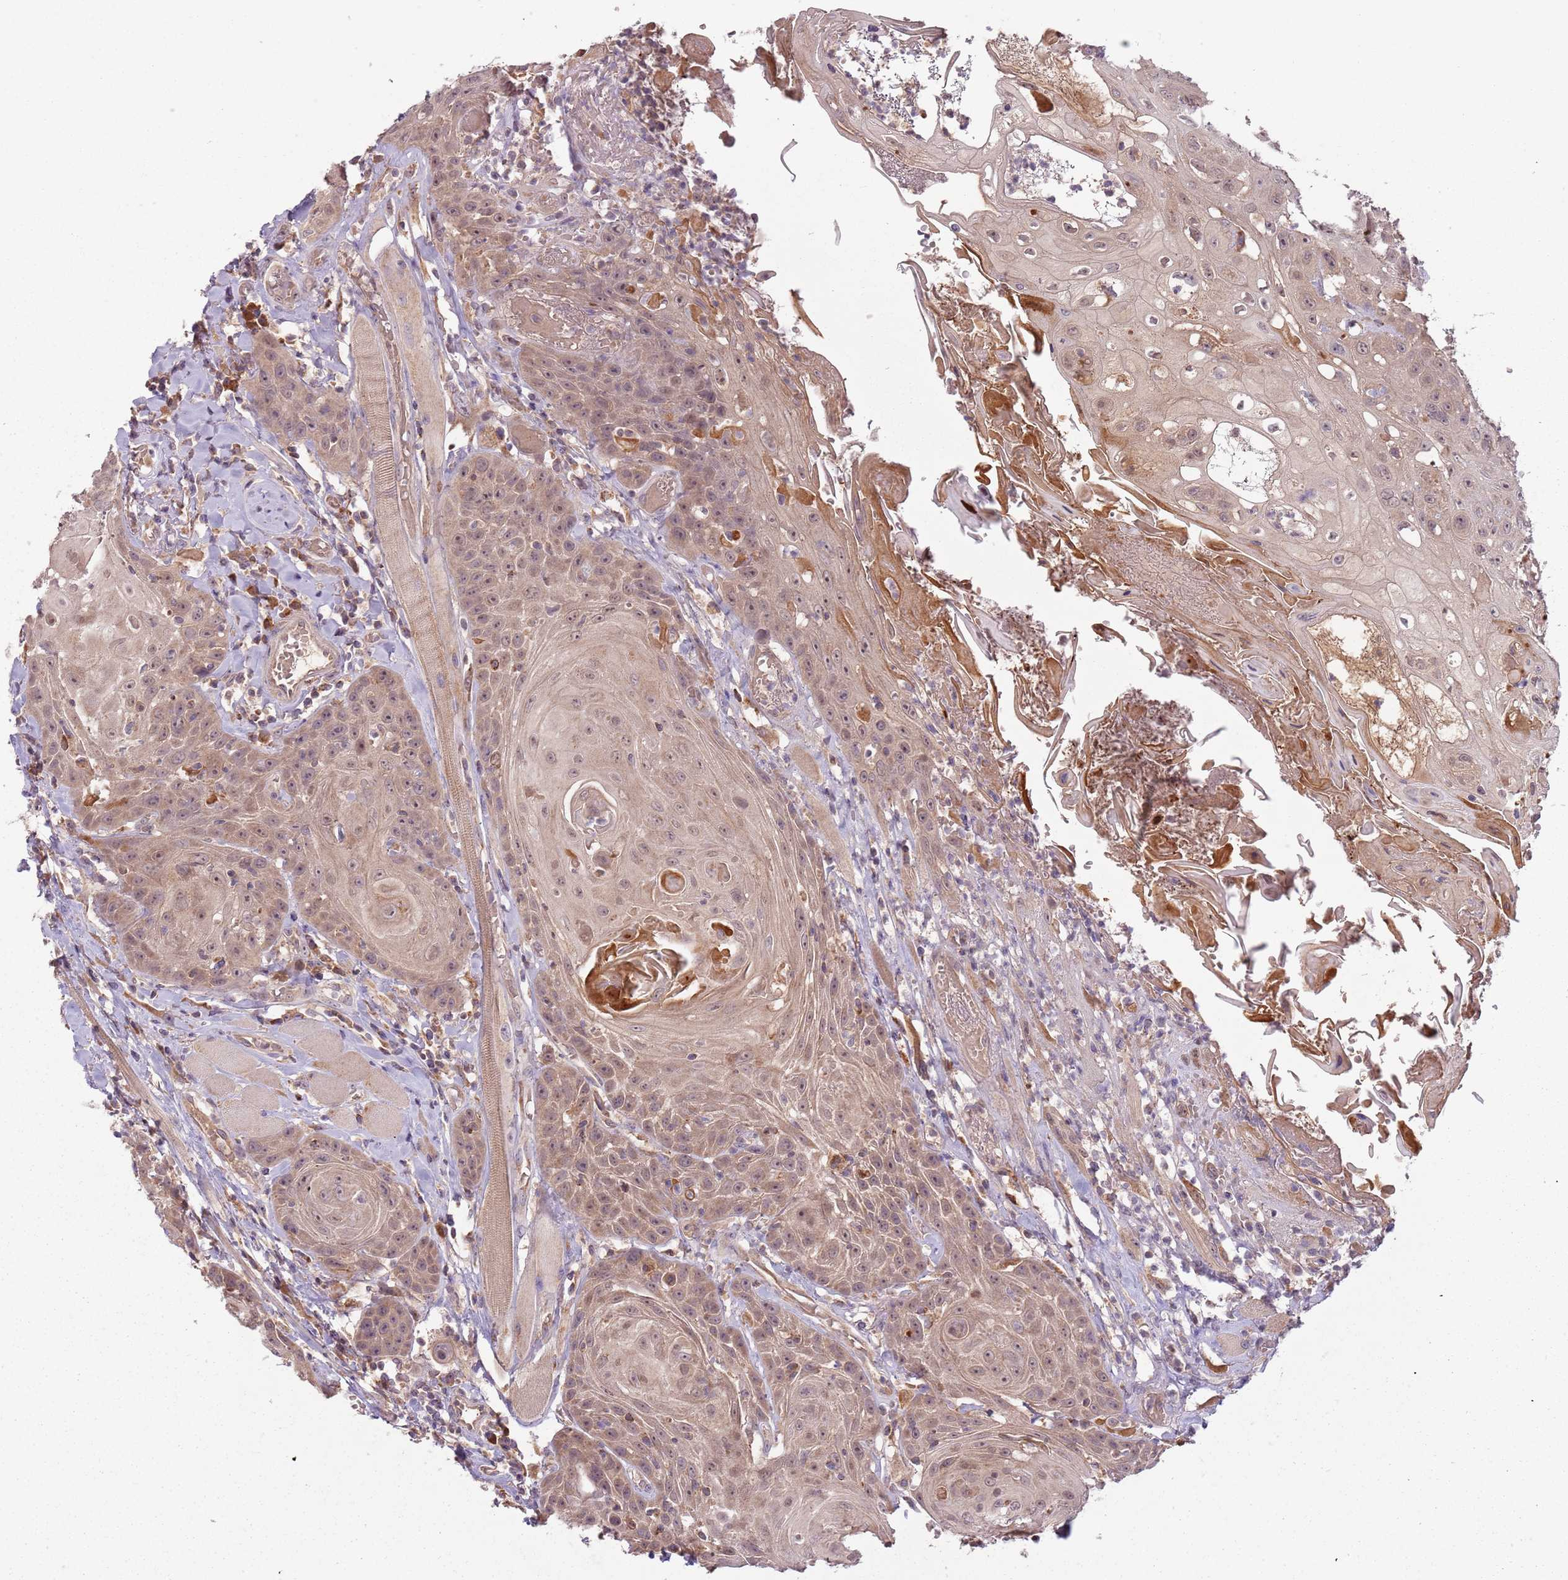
{"staining": {"intensity": "moderate", "quantity": ">75%", "location": "cytoplasmic/membranous,nuclear"}, "tissue": "head and neck cancer", "cell_type": "Tumor cells", "image_type": "cancer", "snomed": [{"axis": "morphology", "description": "Squamous cell carcinoma, NOS"}, {"axis": "topography", "description": "Head-Neck"}], "caption": "DAB (3,3'-diaminobenzidine) immunohistochemical staining of squamous cell carcinoma (head and neck) reveals moderate cytoplasmic/membranous and nuclear protein positivity in about >75% of tumor cells.", "gene": "FECH", "patient": {"sex": "female", "age": 59}}